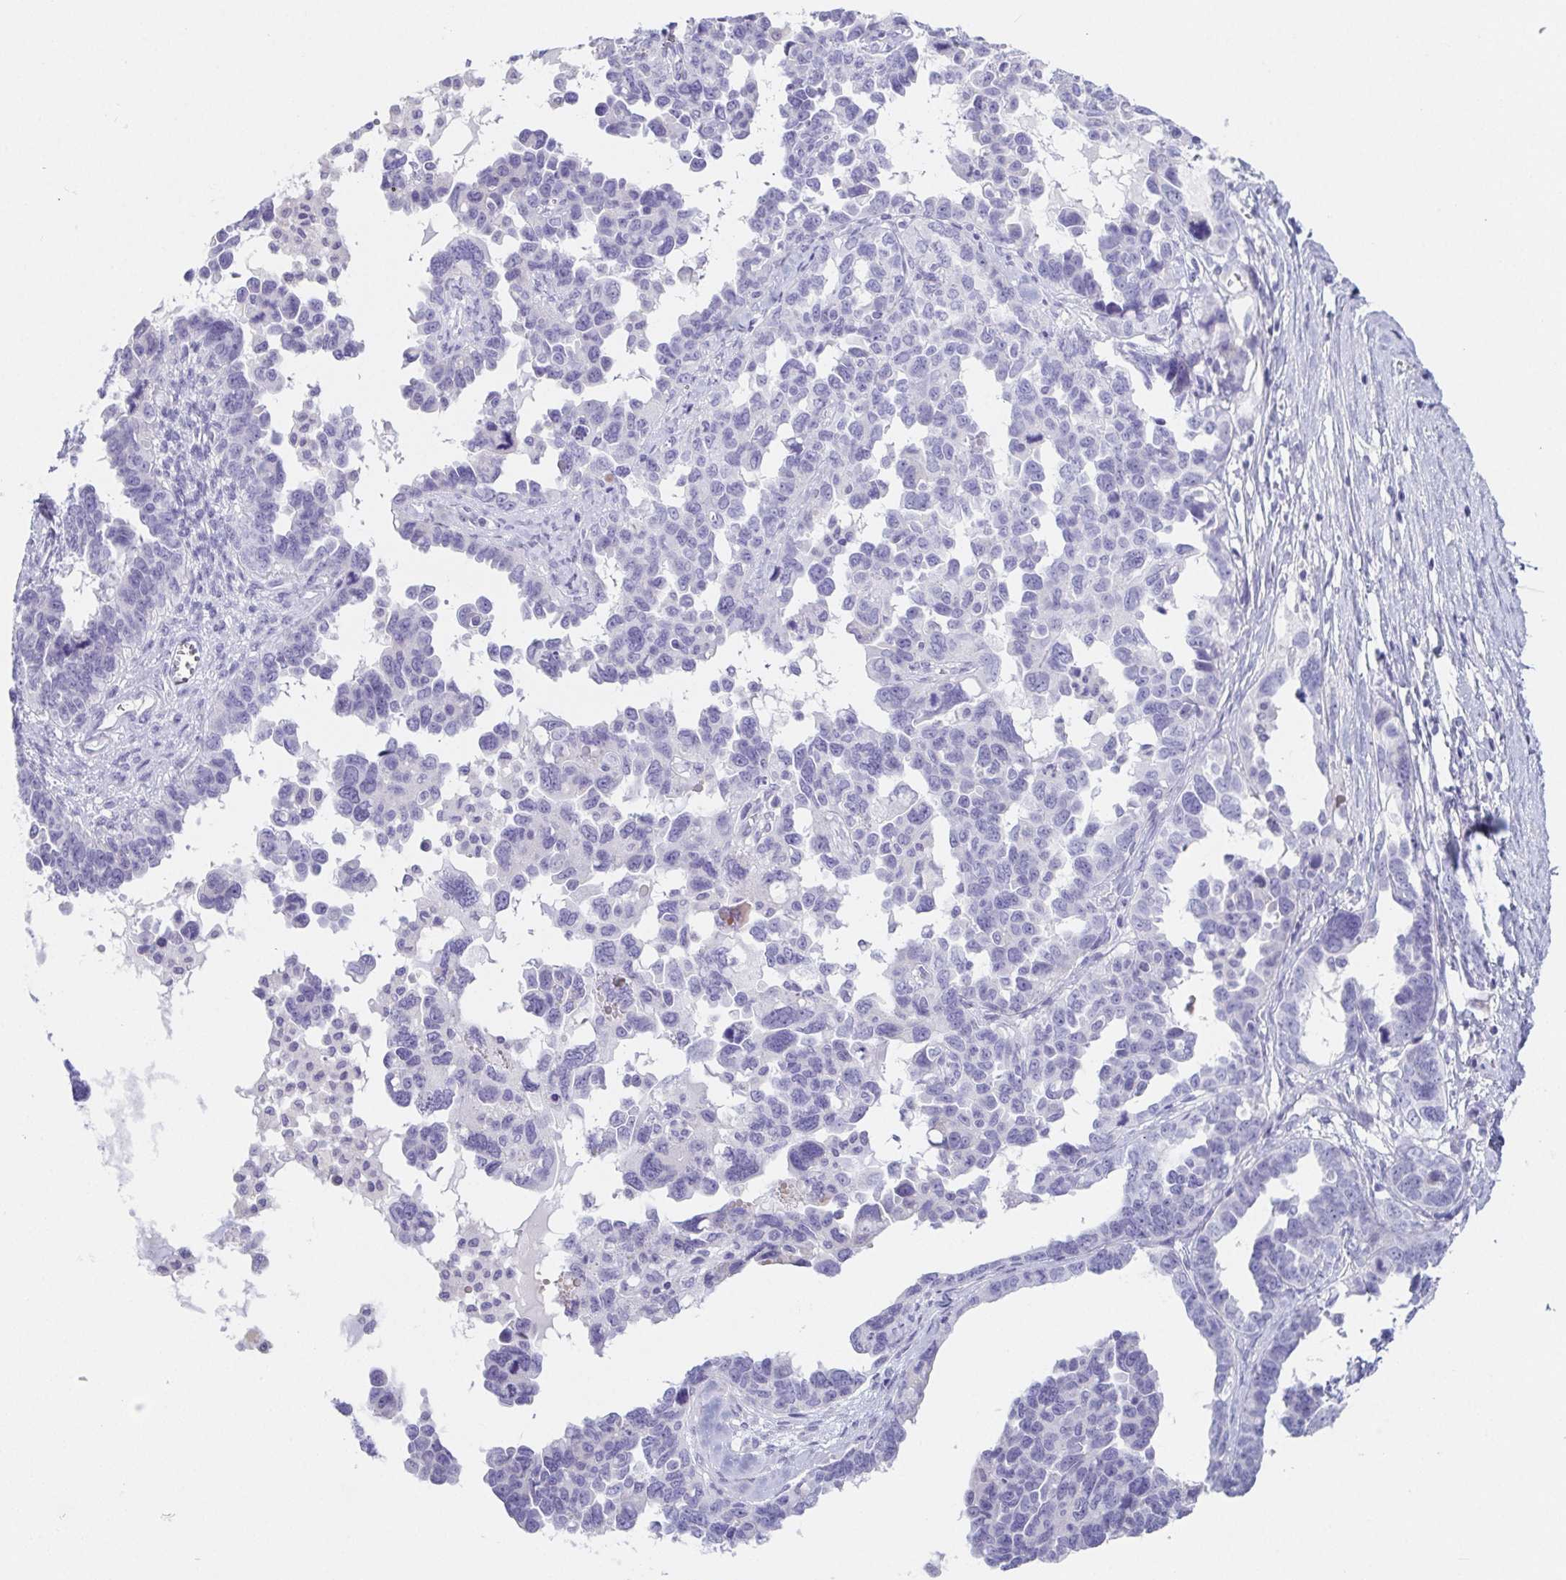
{"staining": {"intensity": "negative", "quantity": "none", "location": "none"}, "tissue": "ovarian cancer", "cell_type": "Tumor cells", "image_type": "cancer", "snomed": [{"axis": "morphology", "description": "Cystadenocarcinoma, serous, NOS"}, {"axis": "topography", "description": "Ovary"}], "caption": "Histopathology image shows no protein staining in tumor cells of ovarian cancer (serous cystadenocarcinoma) tissue.", "gene": "HDGFL1", "patient": {"sex": "female", "age": 69}}